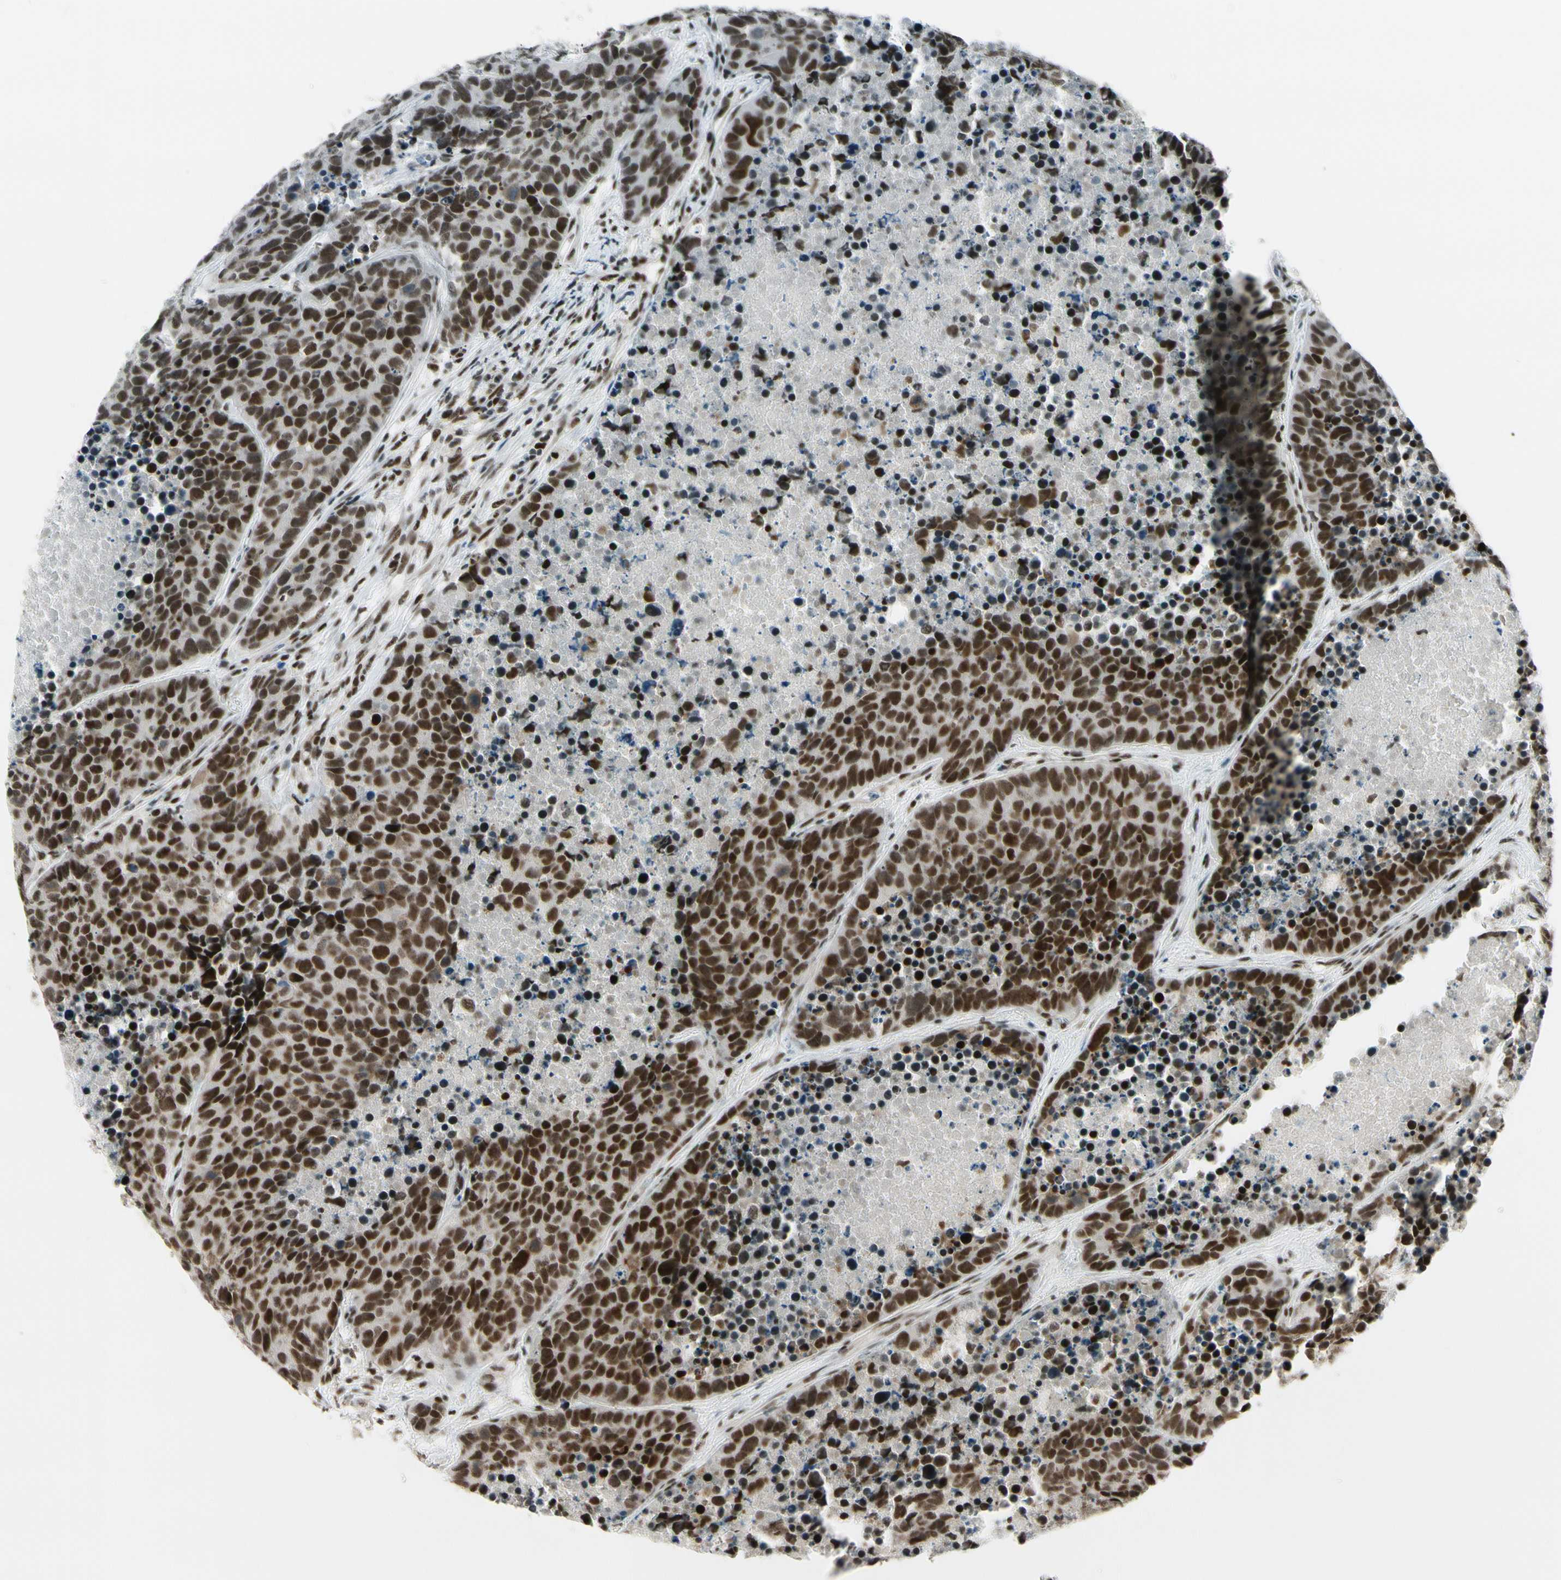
{"staining": {"intensity": "strong", "quantity": ">75%", "location": "nuclear"}, "tissue": "carcinoid", "cell_type": "Tumor cells", "image_type": "cancer", "snomed": [{"axis": "morphology", "description": "Carcinoid, malignant, NOS"}, {"axis": "topography", "description": "Lung"}], "caption": "An IHC photomicrograph of neoplastic tissue is shown. Protein staining in brown shows strong nuclear positivity in malignant carcinoid within tumor cells. Nuclei are stained in blue.", "gene": "CHAMP1", "patient": {"sex": "male", "age": 60}}